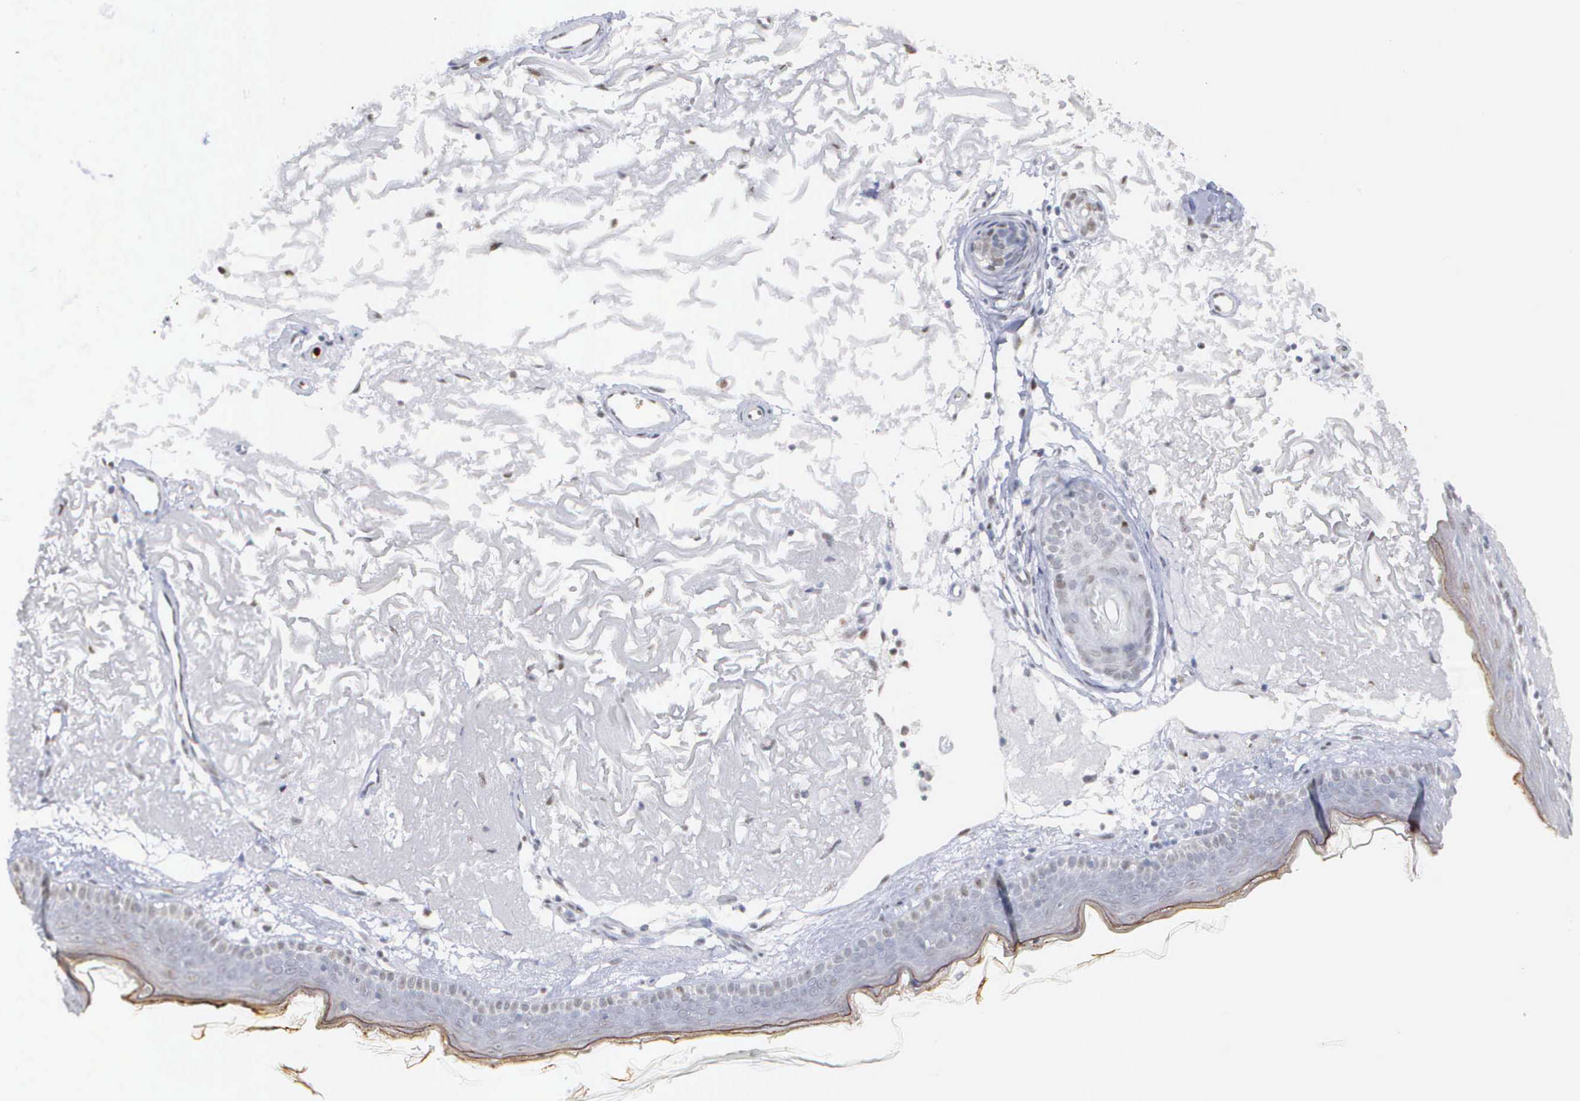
{"staining": {"intensity": "negative", "quantity": "none", "location": "none"}, "tissue": "skin", "cell_type": "Fibroblasts", "image_type": "normal", "snomed": [{"axis": "morphology", "description": "Normal tissue, NOS"}, {"axis": "topography", "description": "Skin"}], "caption": "High power microscopy micrograph of an IHC photomicrograph of benign skin, revealing no significant positivity in fibroblasts. (DAB immunohistochemistry, high magnification).", "gene": "SPIN3", "patient": {"sex": "female", "age": 90}}